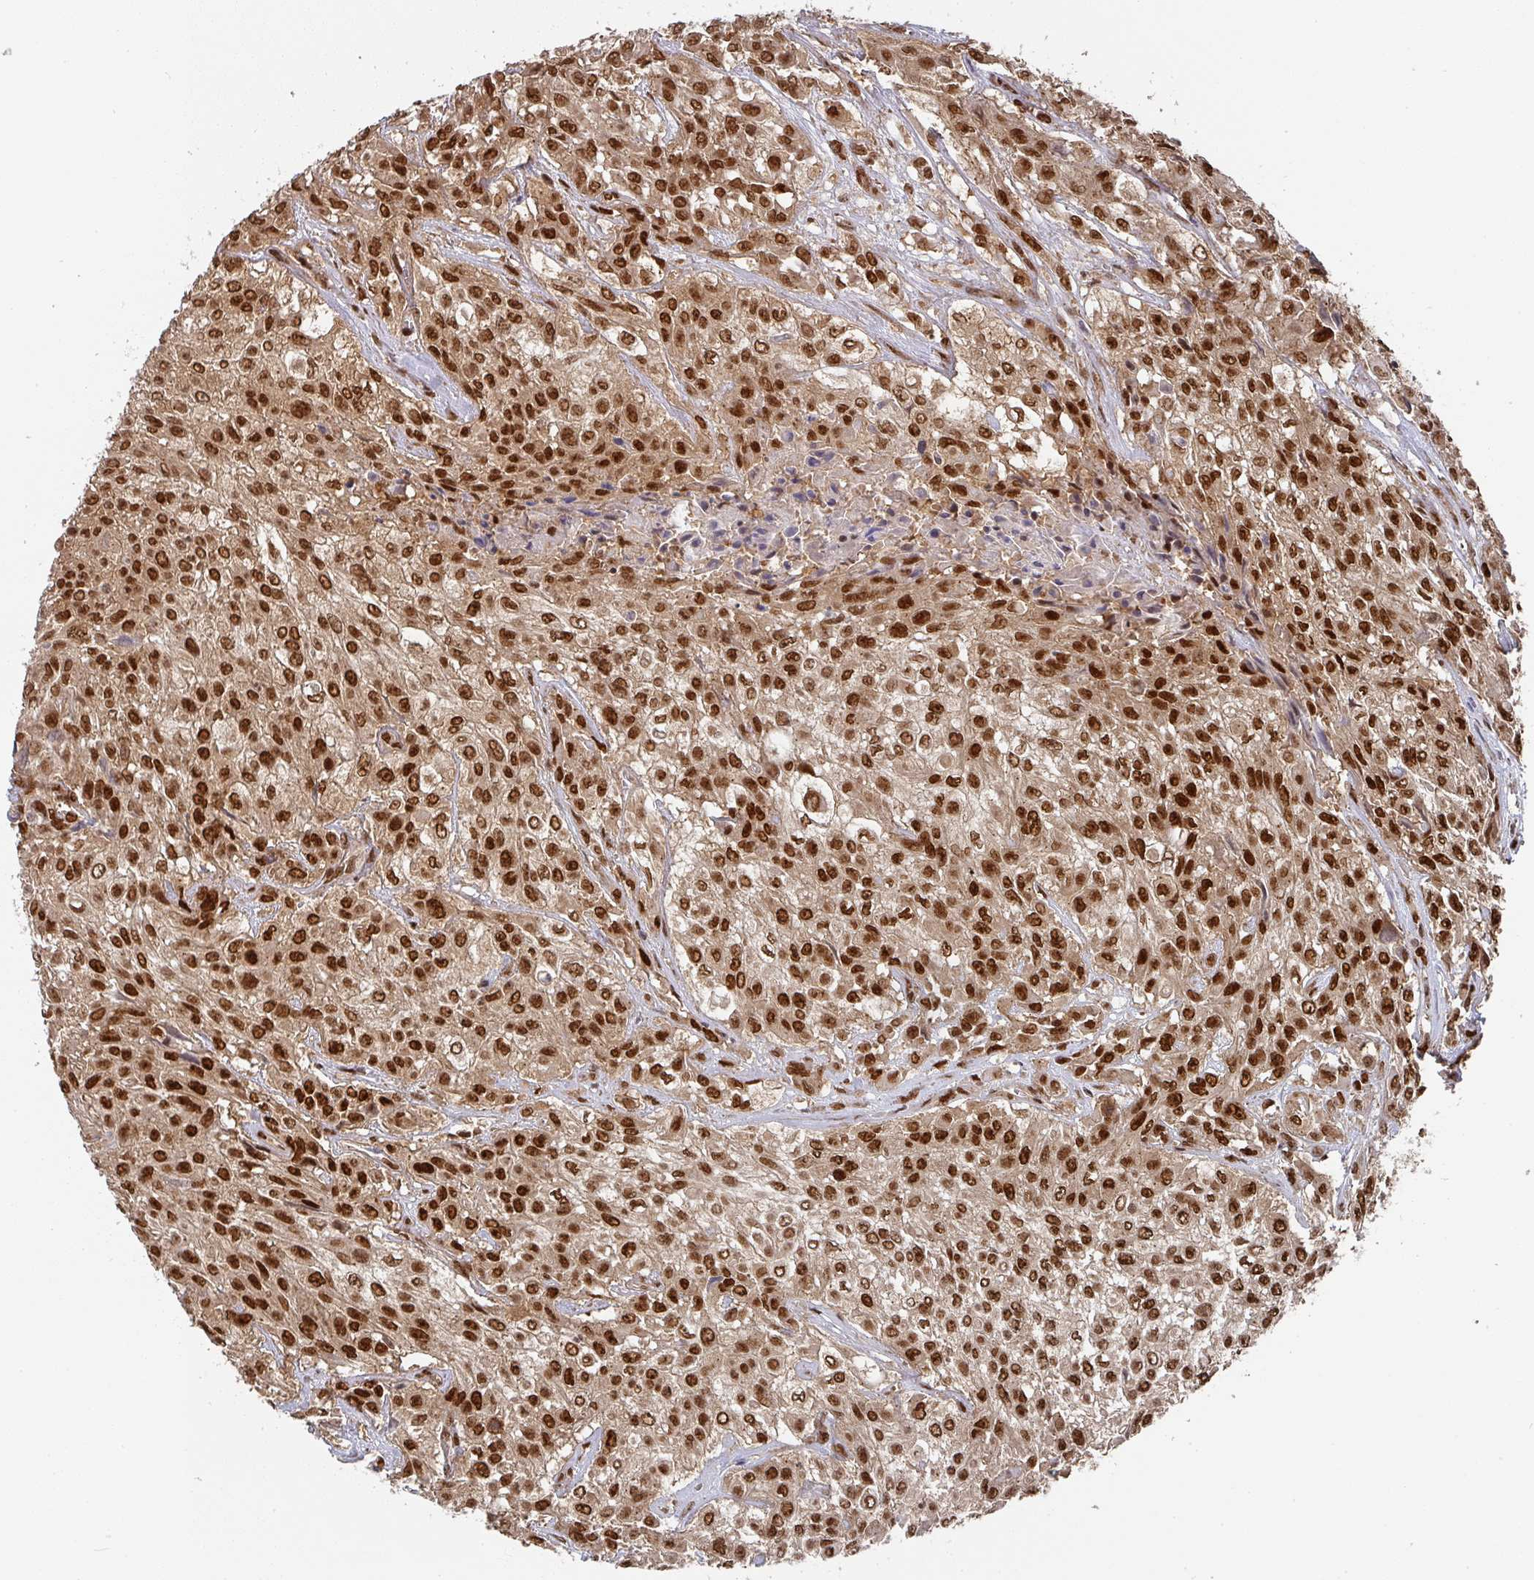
{"staining": {"intensity": "strong", "quantity": ">75%", "location": "nuclear"}, "tissue": "urothelial cancer", "cell_type": "Tumor cells", "image_type": "cancer", "snomed": [{"axis": "morphology", "description": "Urothelial carcinoma, High grade"}, {"axis": "topography", "description": "Urinary bladder"}], "caption": "This histopathology image demonstrates high-grade urothelial carcinoma stained with immunohistochemistry (IHC) to label a protein in brown. The nuclear of tumor cells show strong positivity for the protein. Nuclei are counter-stained blue.", "gene": "DIDO1", "patient": {"sex": "male", "age": 57}}